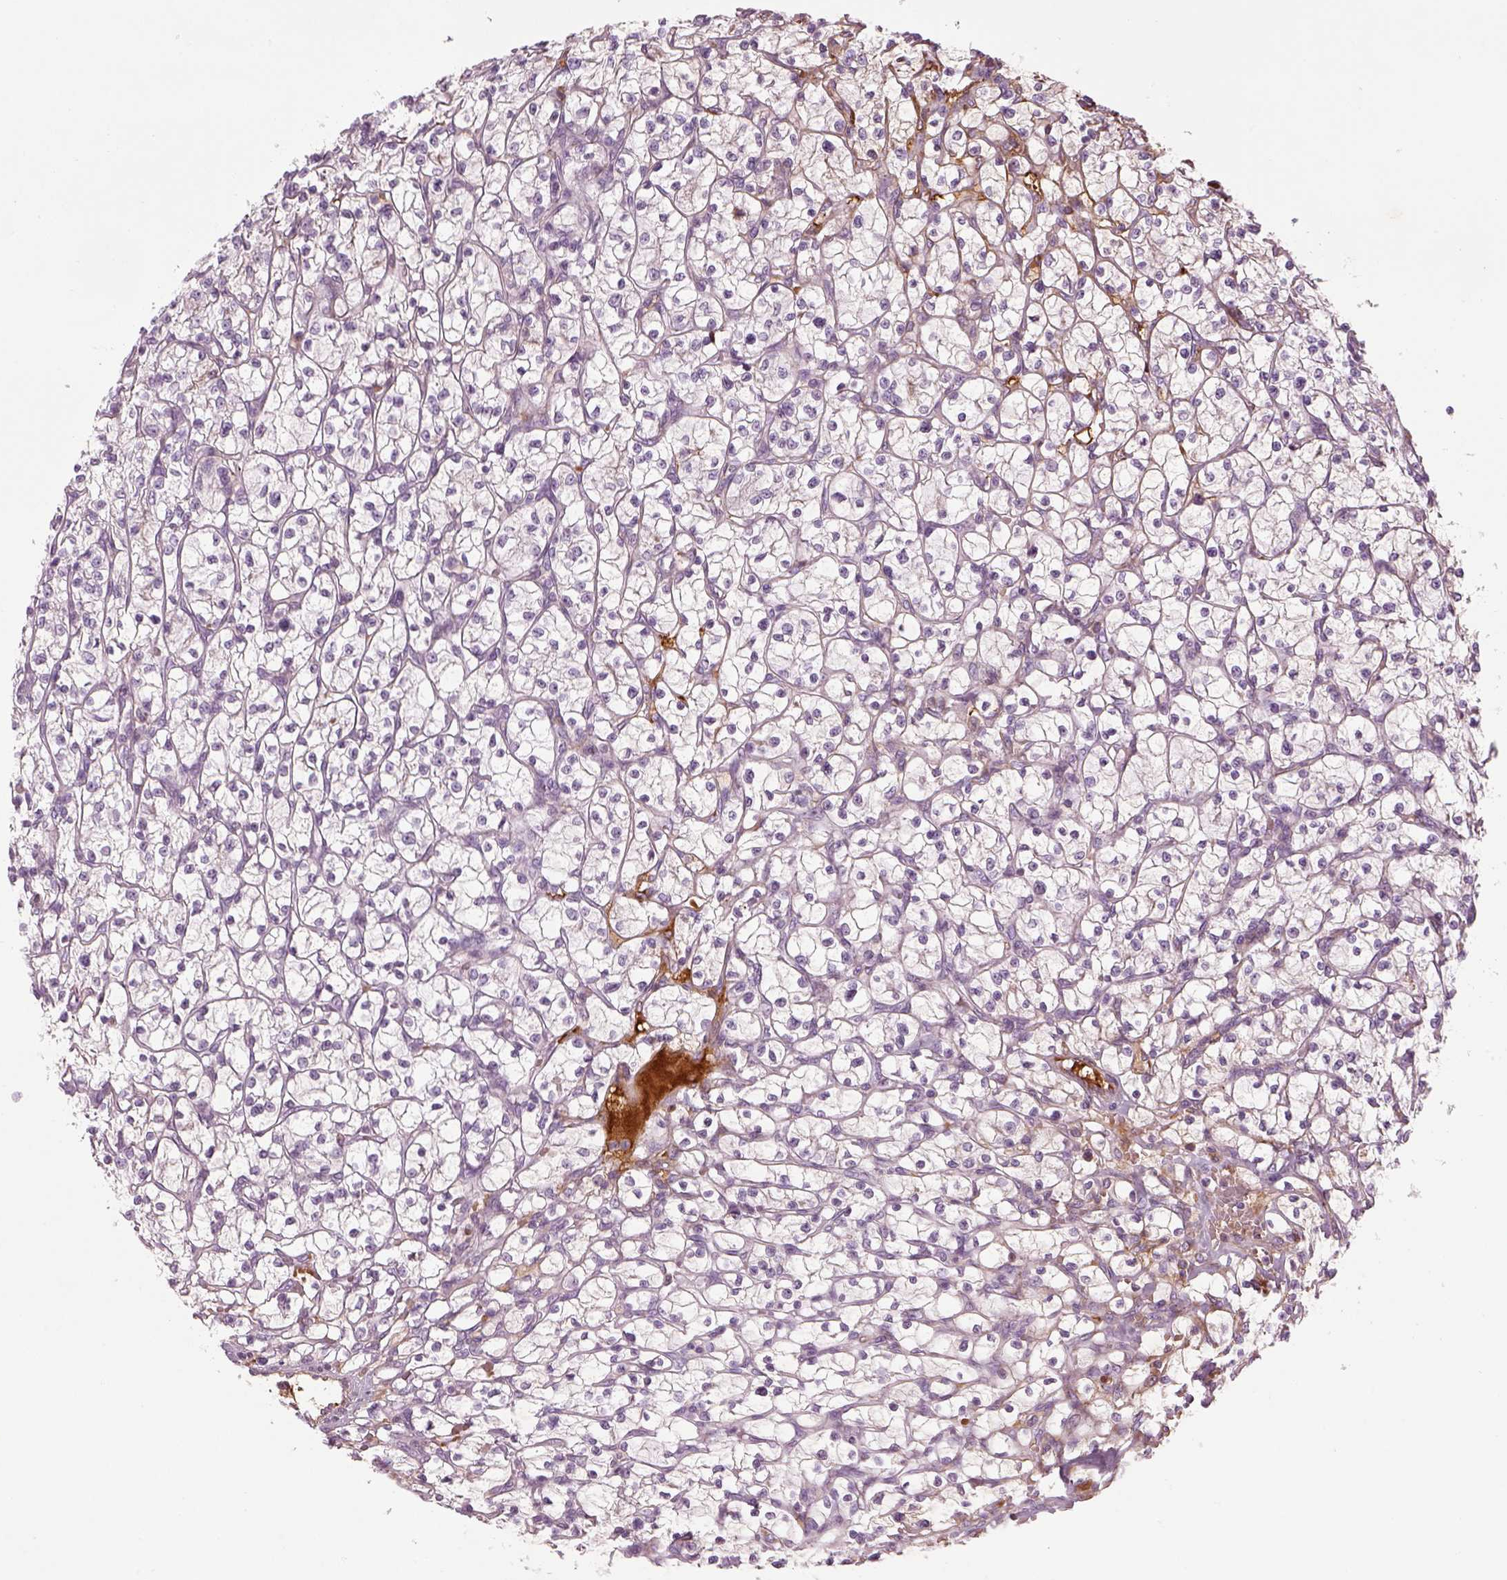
{"staining": {"intensity": "negative", "quantity": "none", "location": "none"}, "tissue": "renal cancer", "cell_type": "Tumor cells", "image_type": "cancer", "snomed": [{"axis": "morphology", "description": "Adenocarcinoma, NOS"}, {"axis": "topography", "description": "Kidney"}], "caption": "DAB immunohistochemical staining of human renal cancer displays no significant positivity in tumor cells.", "gene": "PABPC1L2B", "patient": {"sex": "female", "age": 64}}